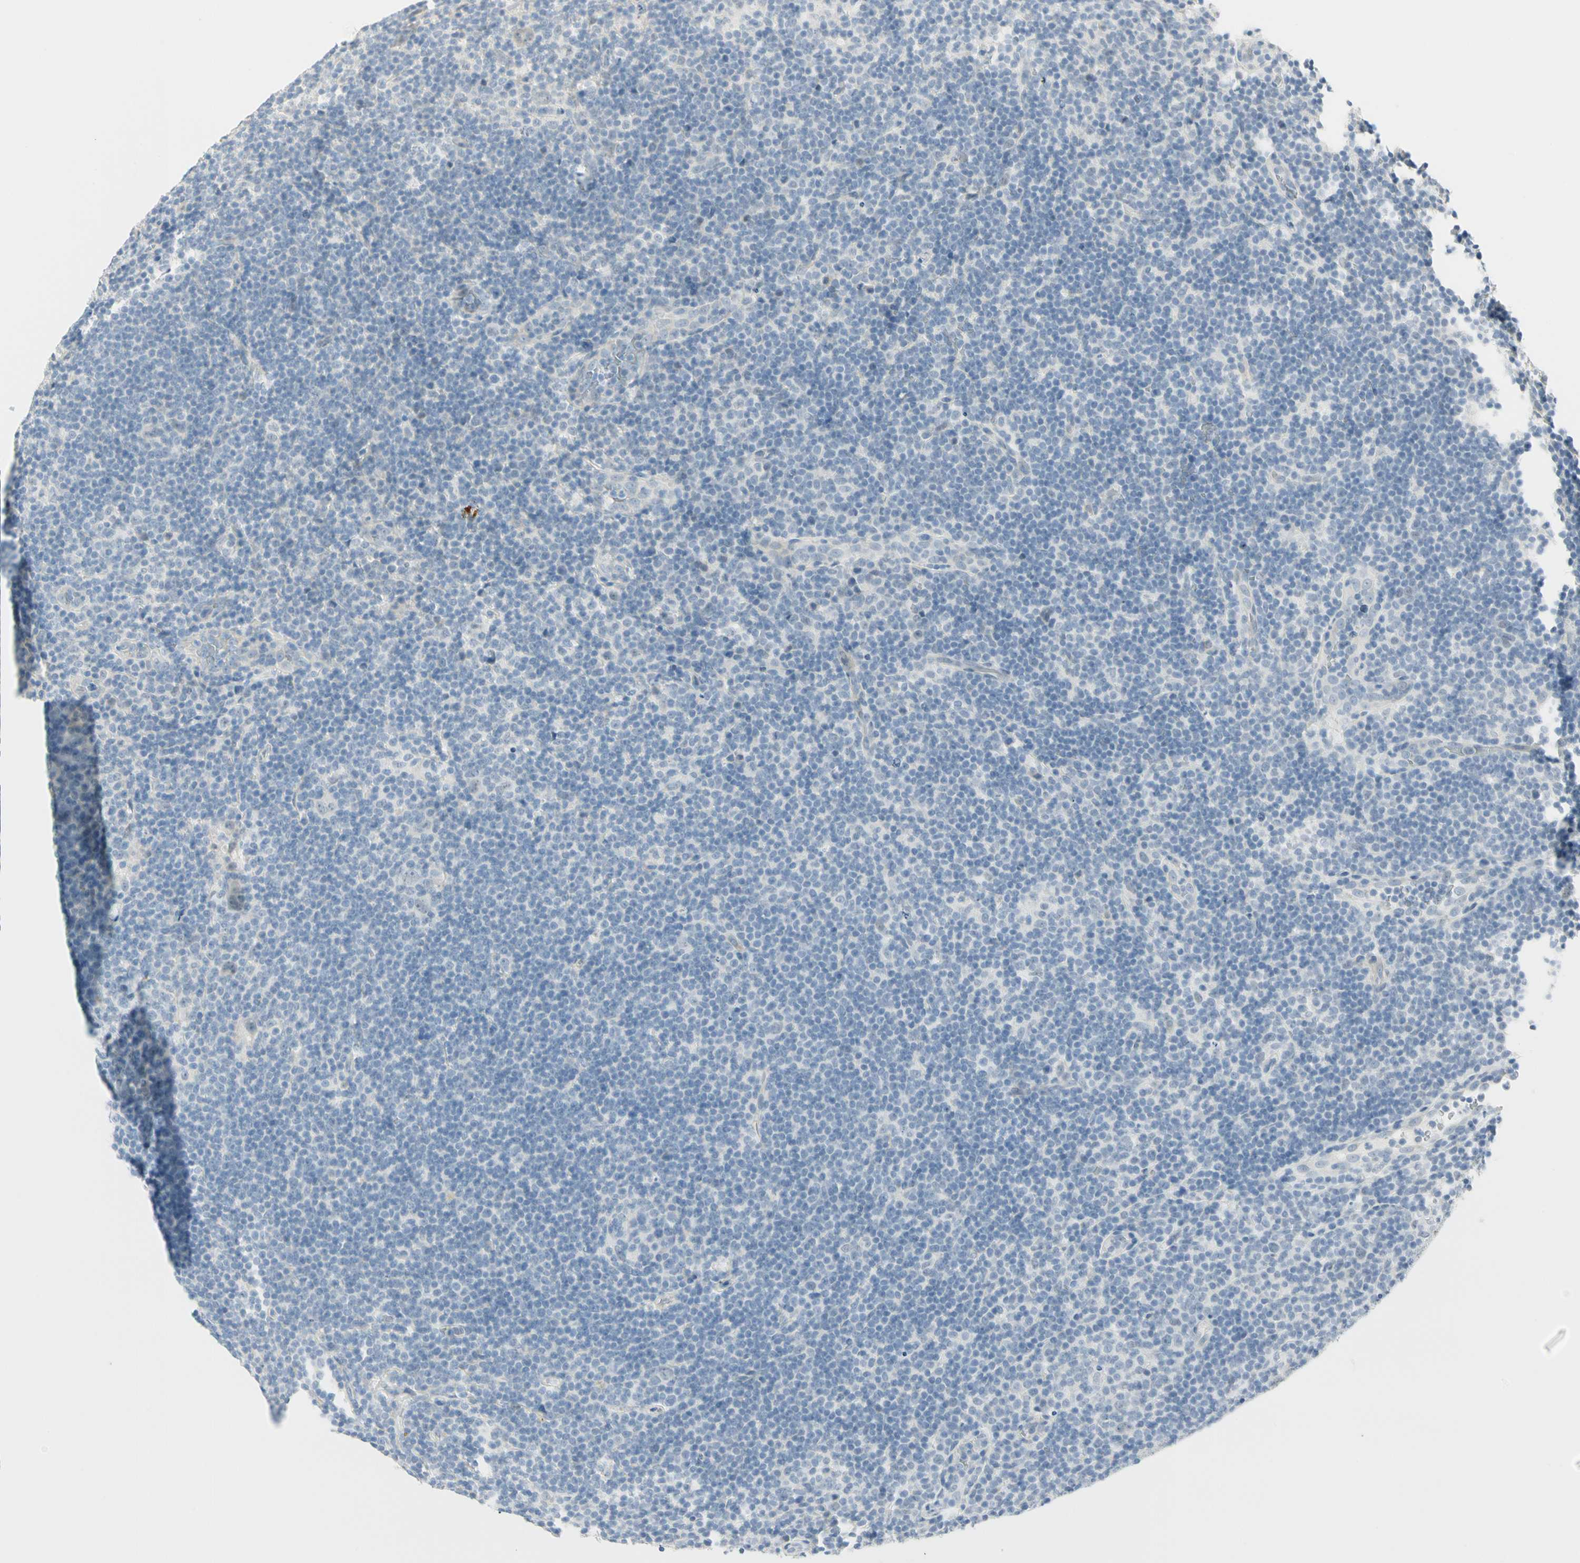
{"staining": {"intensity": "negative", "quantity": "none", "location": "none"}, "tissue": "lymphoma", "cell_type": "Tumor cells", "image_type": "cancer", "snomed": [{"axis": "morphology", "description": "Hodgkin's disease, NOS"}, {"axis": "topography", "description": "Lymph node"}], "caption": "Lymphoma was stained to show a protein in brown. There is no significant expression in tumor cells.", "gene": "MLLT10", "patient": {"sex": "female", "age": 57}}